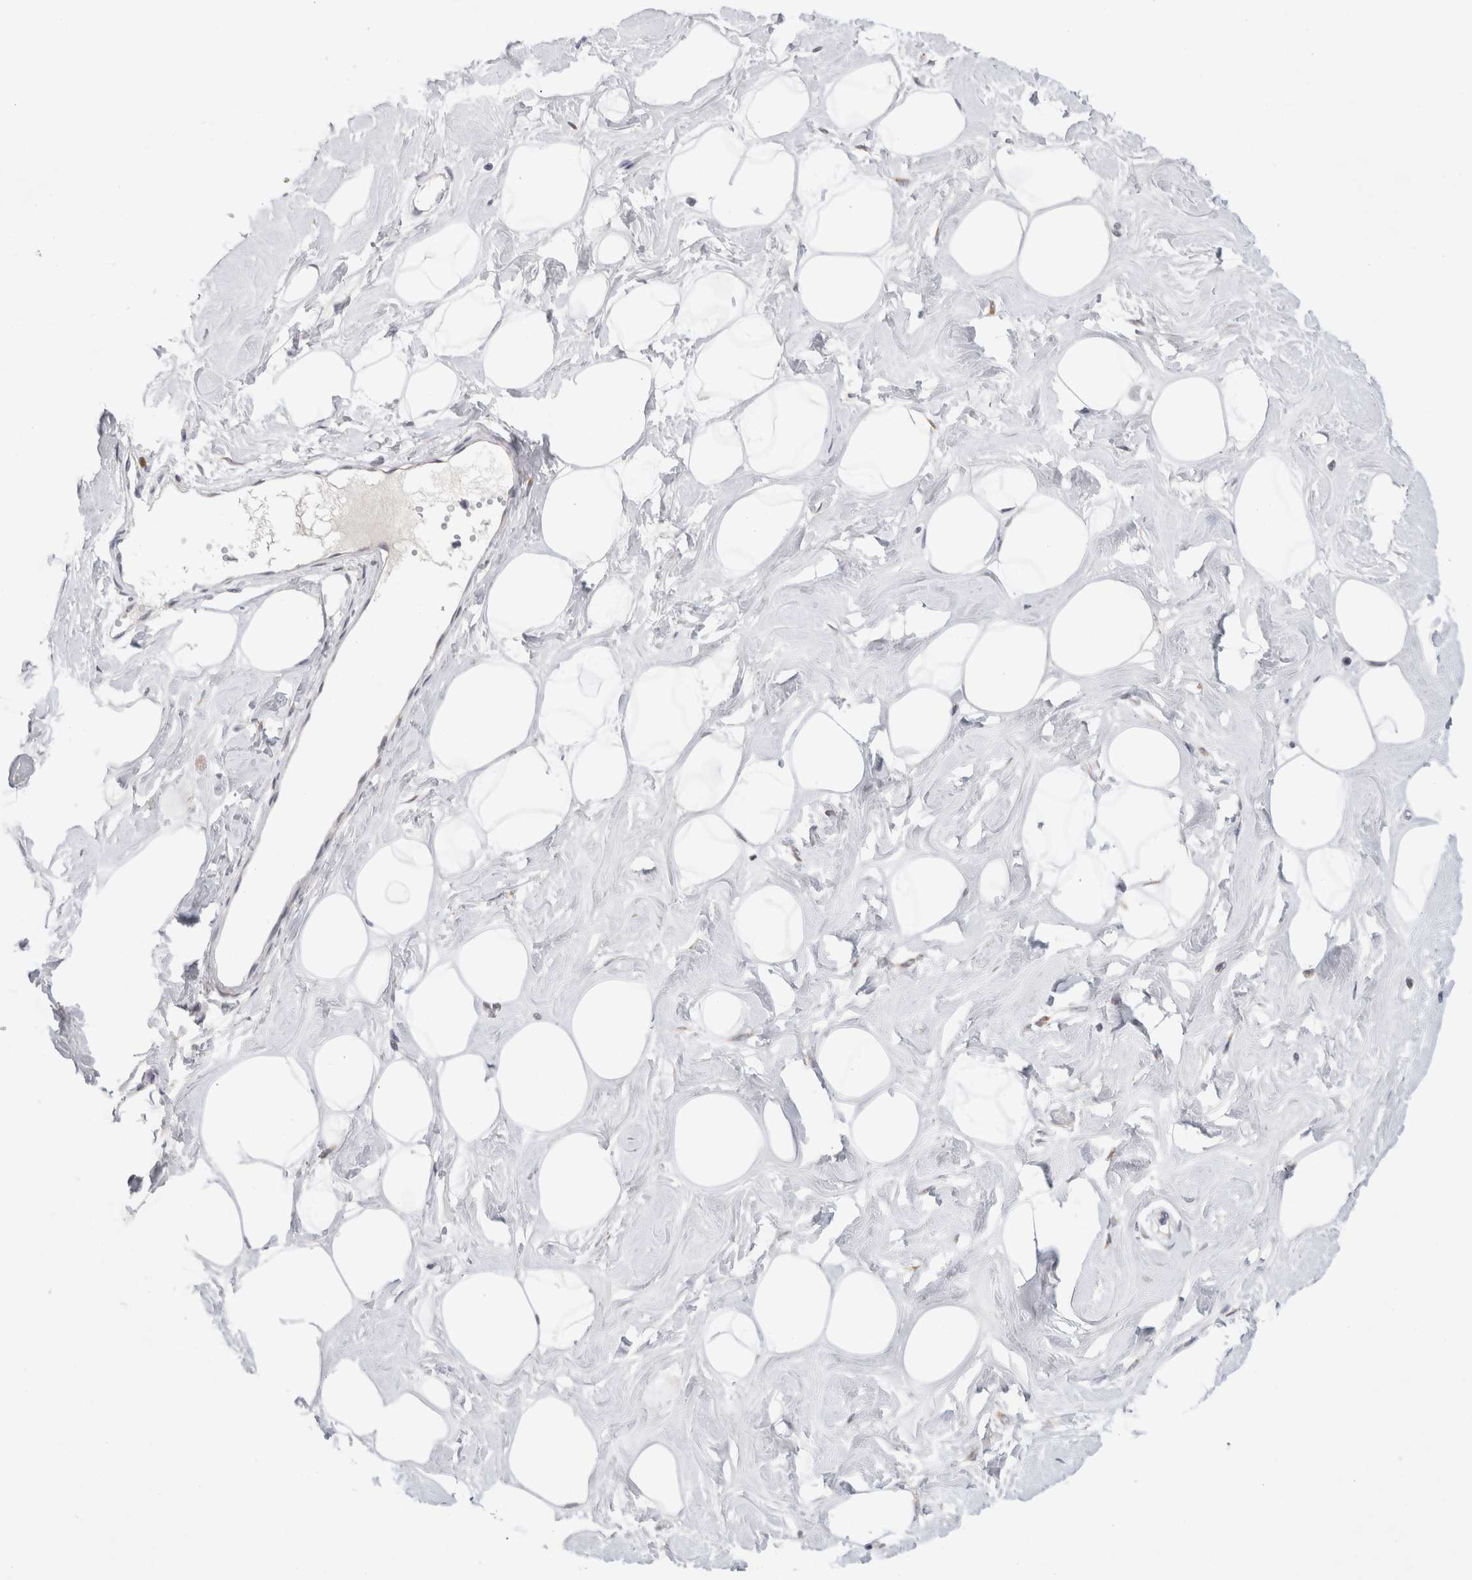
{"staining": {"intensity": "negative", "quantity": "none", "location": "none"}, "tissue": "breast", "cell_type": "Adipocytes", "image_type": "normal", "snomed": [{"axis": "morphology", "description": "Normal tissue, NOS"}, {"axis": "topography", "description": "Breast"}], "caption": "IHC image of normal human breast stained for a protein (brown), which displays no staining in adipocytes. (Immunohistochemistry, brightfield microscopy, high magnification).", "gene": "TRMT1L", "patient": {"sex": "female", "age": 23}}